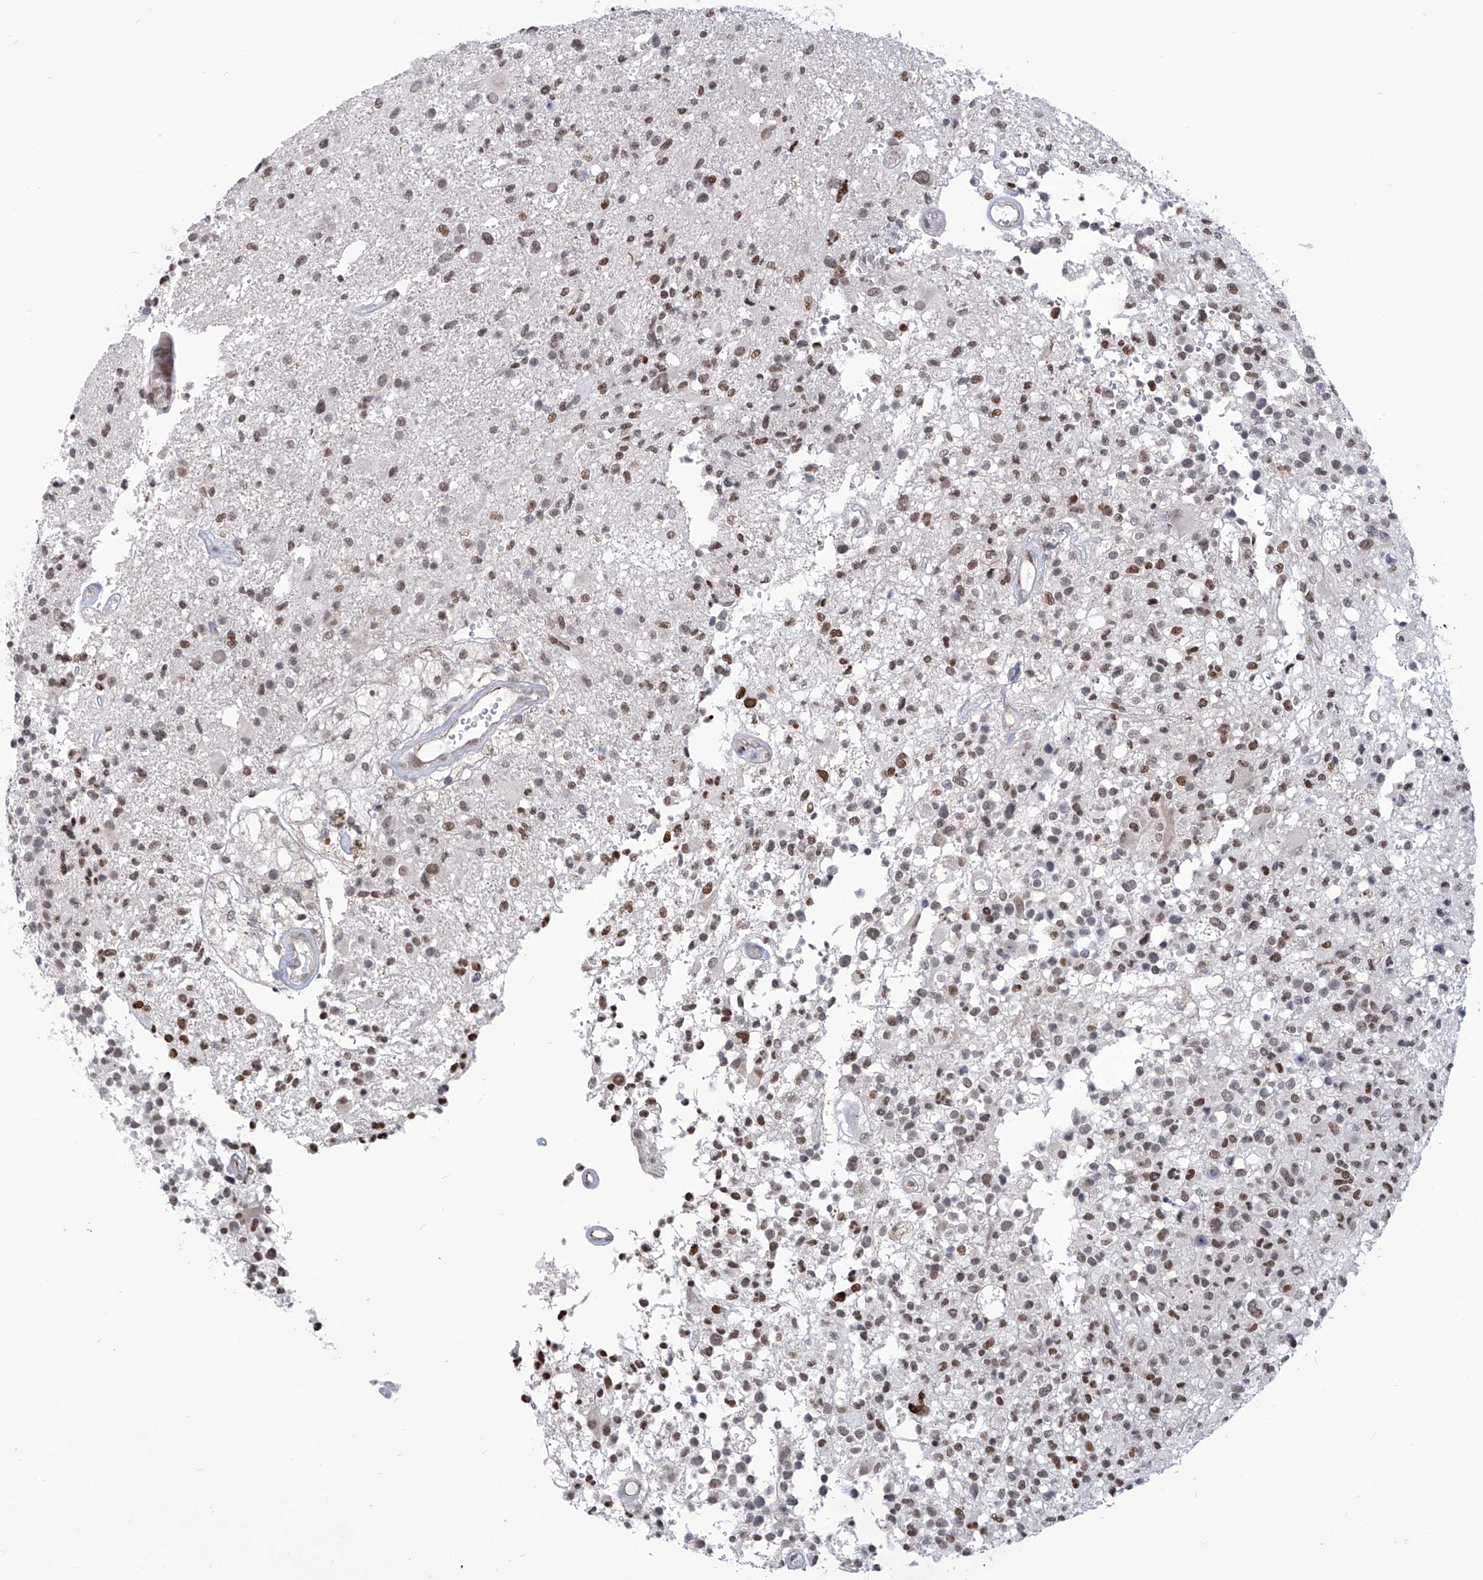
{"staining": {"intensity": "moderate", "quantity": ">75%", "location": "nuclear"}, "tissue": "glioma", "cell_type": "Tumor cells", "image_type": "cancer", "snomed": [{"axis": "morphology", "description": "Glioma, malignant, High grade"}, {"axis": "morphology", "description": "Glioblastoma, NOS"}, {"axis": "topography", "description": "Brain"}], "caption": "About >75% of tumor cells in glioma show moderate nuclear protein positivity as visualized by brown immunohistochemical staining.", "gene": "CEP290", "patient": {"sex": "male", "age": 60}}